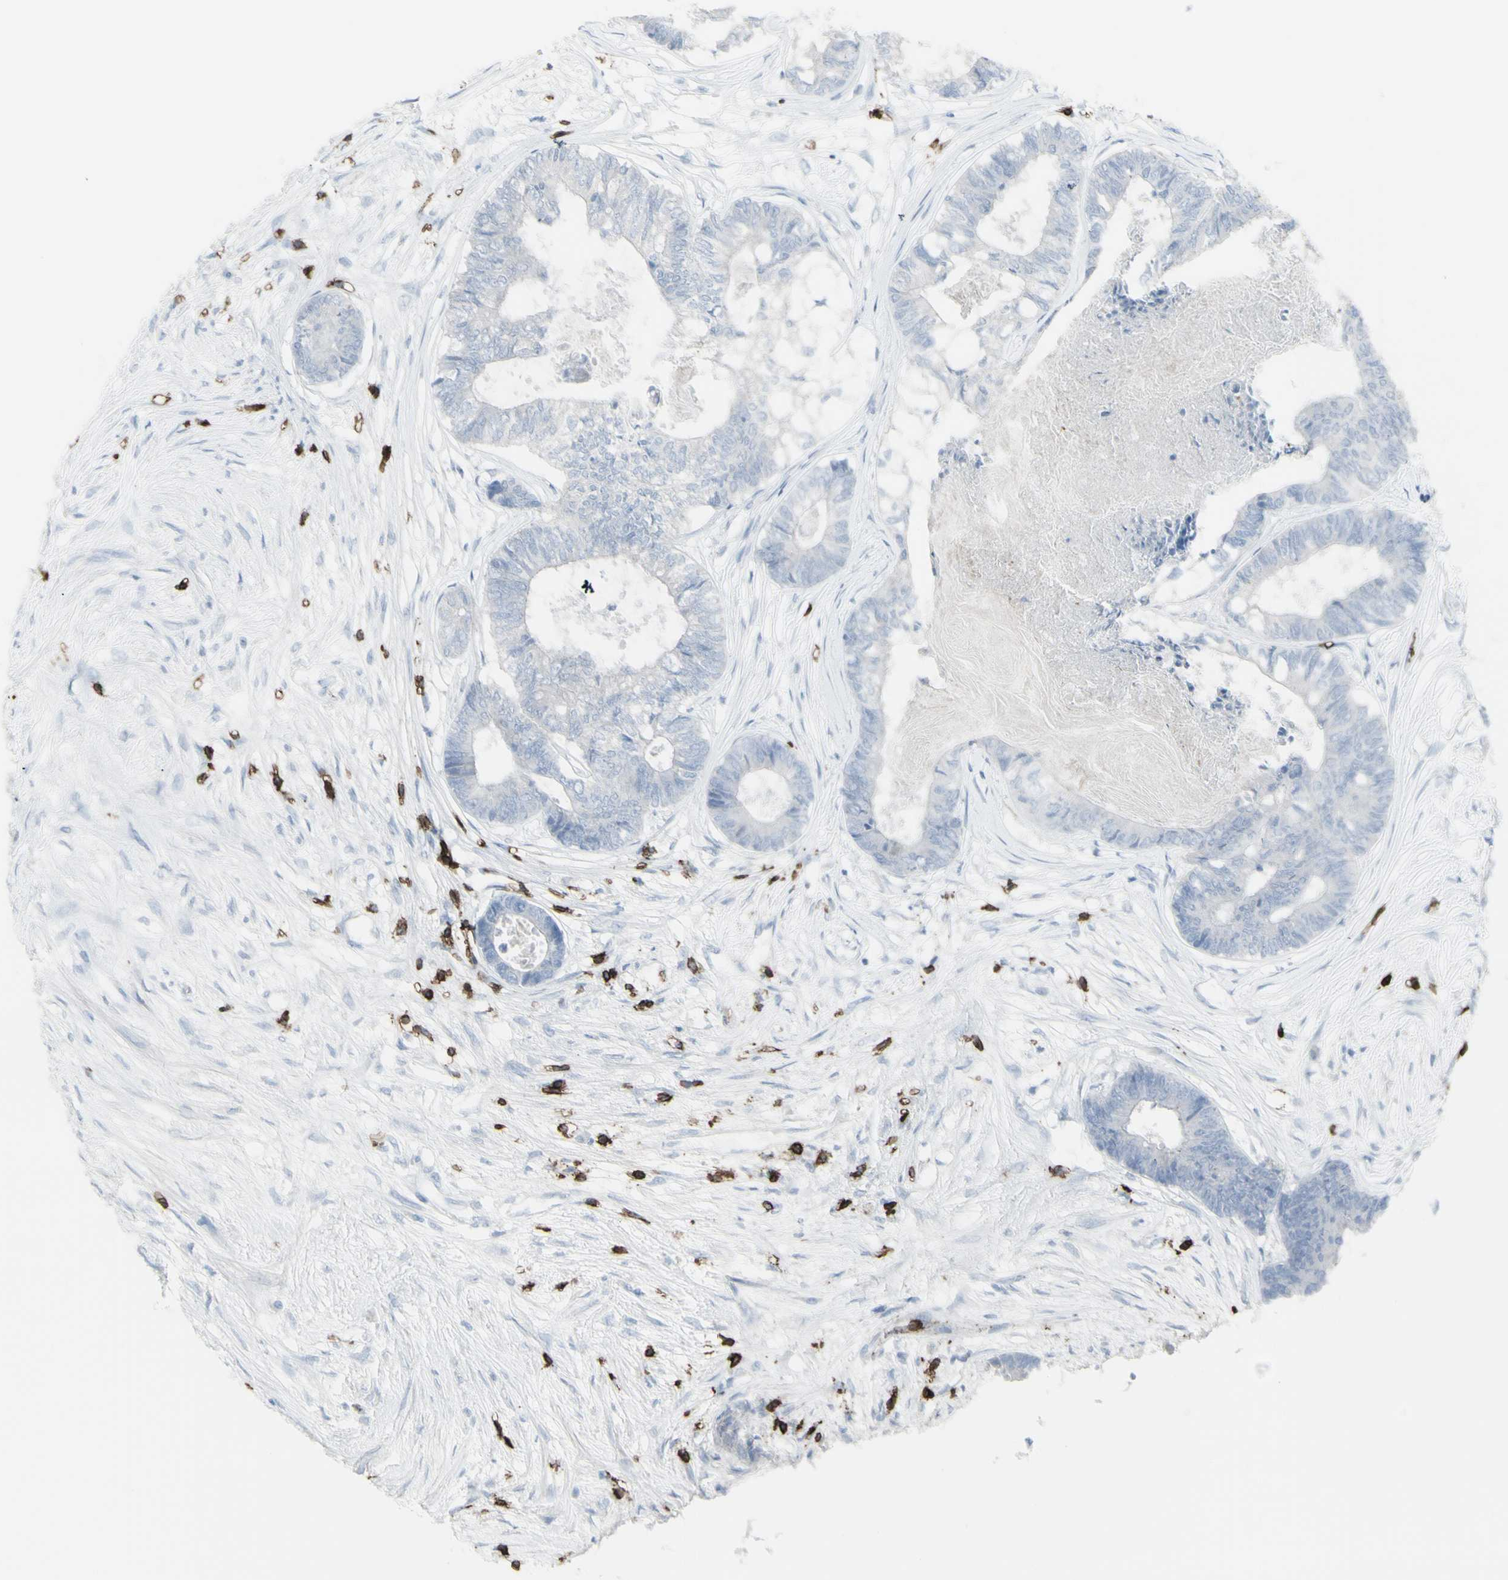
{"staining": {"intensity": "negative", "quantity": "none", "location": "none"}, "tissue": "colorectal cancer", "cell_type": "Tumor cells", "image_type": "cancer", "snomed": [{"axis": "morphology", "description": "Adenocarcinoma, NOS"}, {"axis": "topography", "description": "Rectum"}], "caption": "Micrograph shows no significant protein positivity in tumor cells of adenocarcinoma (colorectal).", "gene": "CD247", "patient": {"sex": "male", "age": 63}}